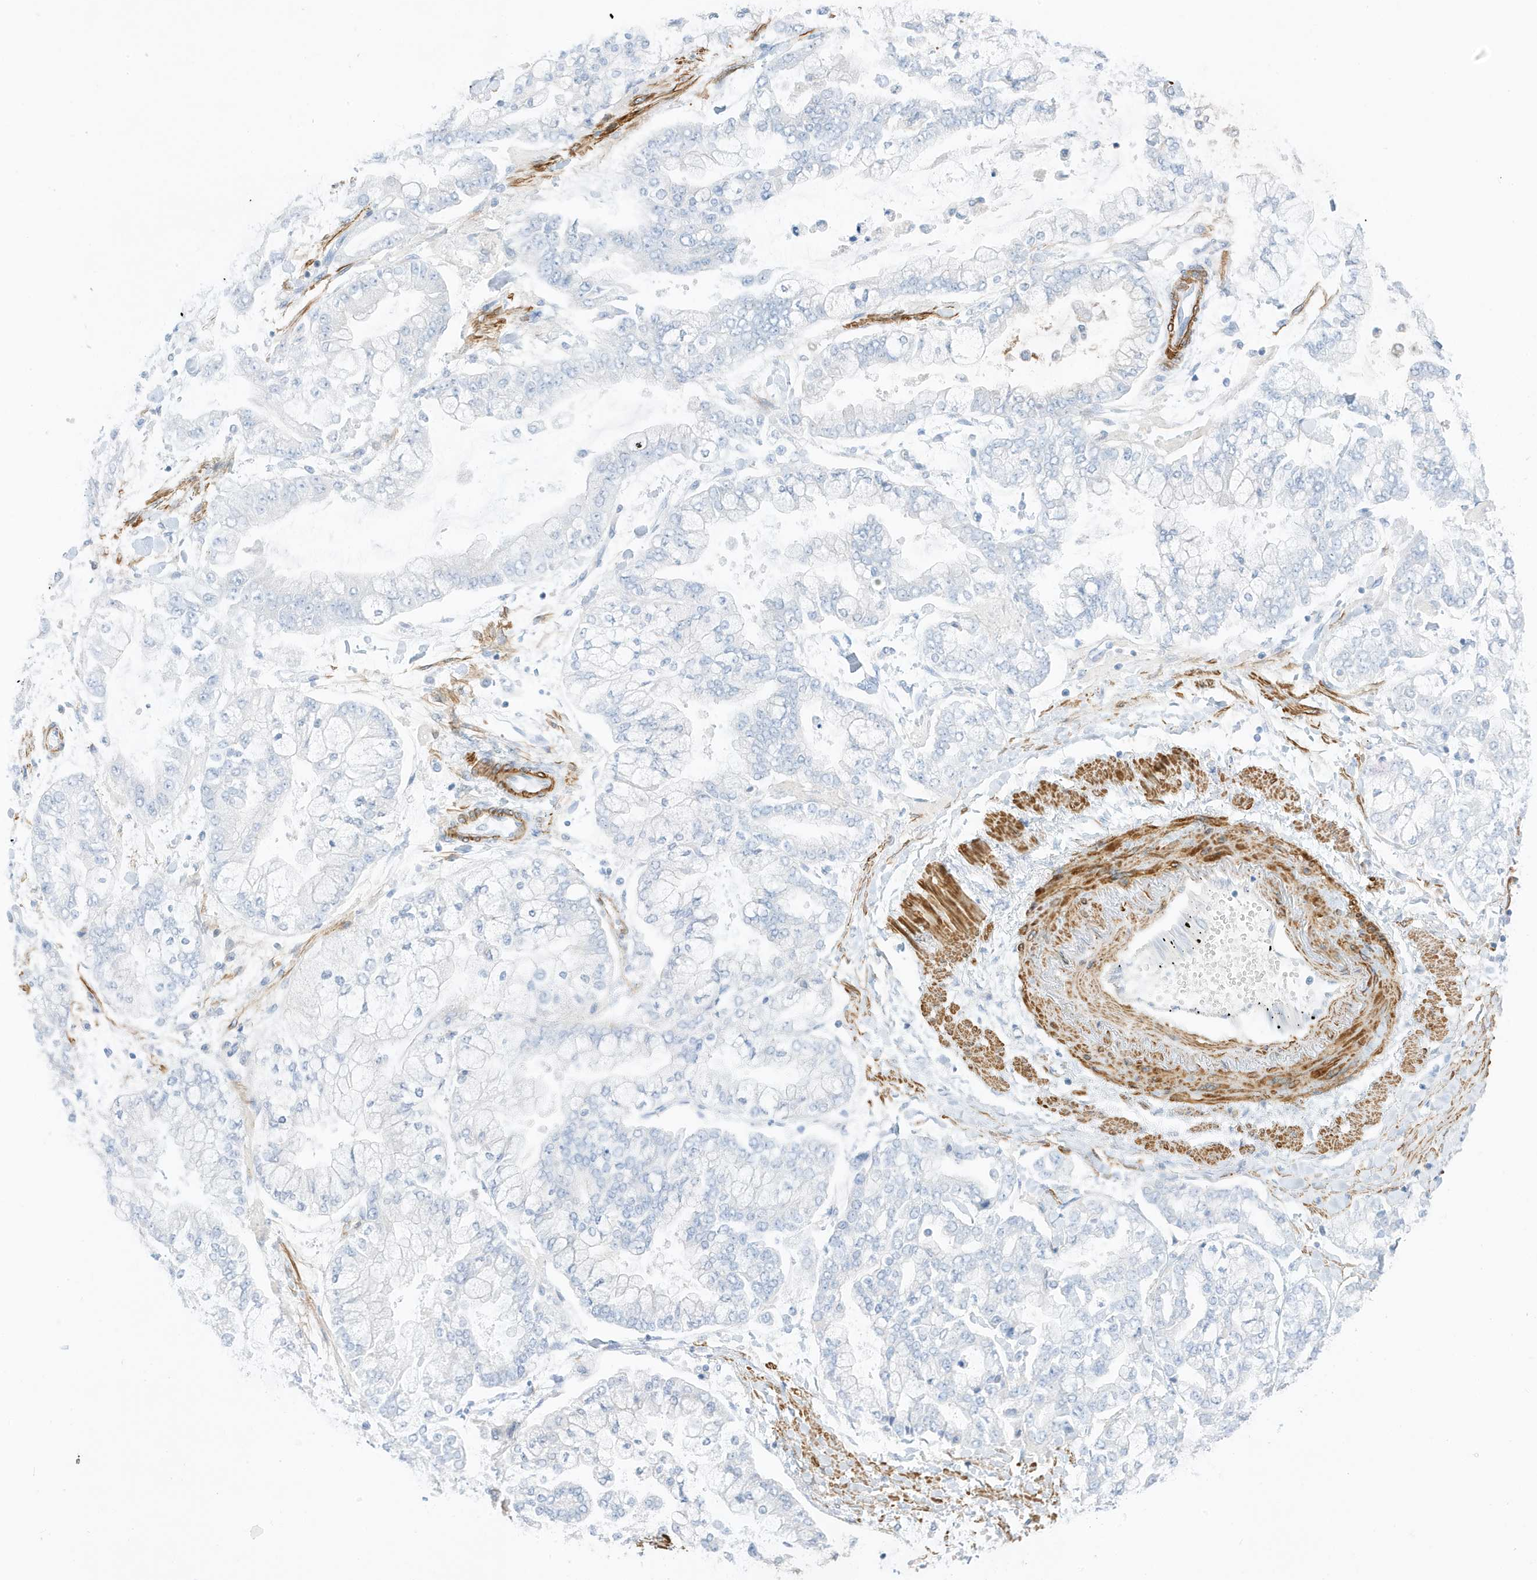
{"staining": {"intensity": "negative", "quantity": "none", "location": "none"}, "tissue": "stomach cancer", "cell_type": "Tumor cells", "image_type": "cancer", "snomed": [{"axis": "morphology", "description": "Normal tissue, NOS"}, {"axis": "morphology", "description": "Adenocarcinoma, NOS"}, {"axis": "topography", "description": "Stomach, upper"}, {"axis": "topography", "description": "Stomach"}], "caption": "High magnification brightfield microscopy of adenocarcinoma (stomach) stained with DAB (brown) and counterstained with hematoxylin (blue): tumor cells show no significant positivity.", "gene": "SLC22A13", "patient": {"sex": "male", "age": 76}}